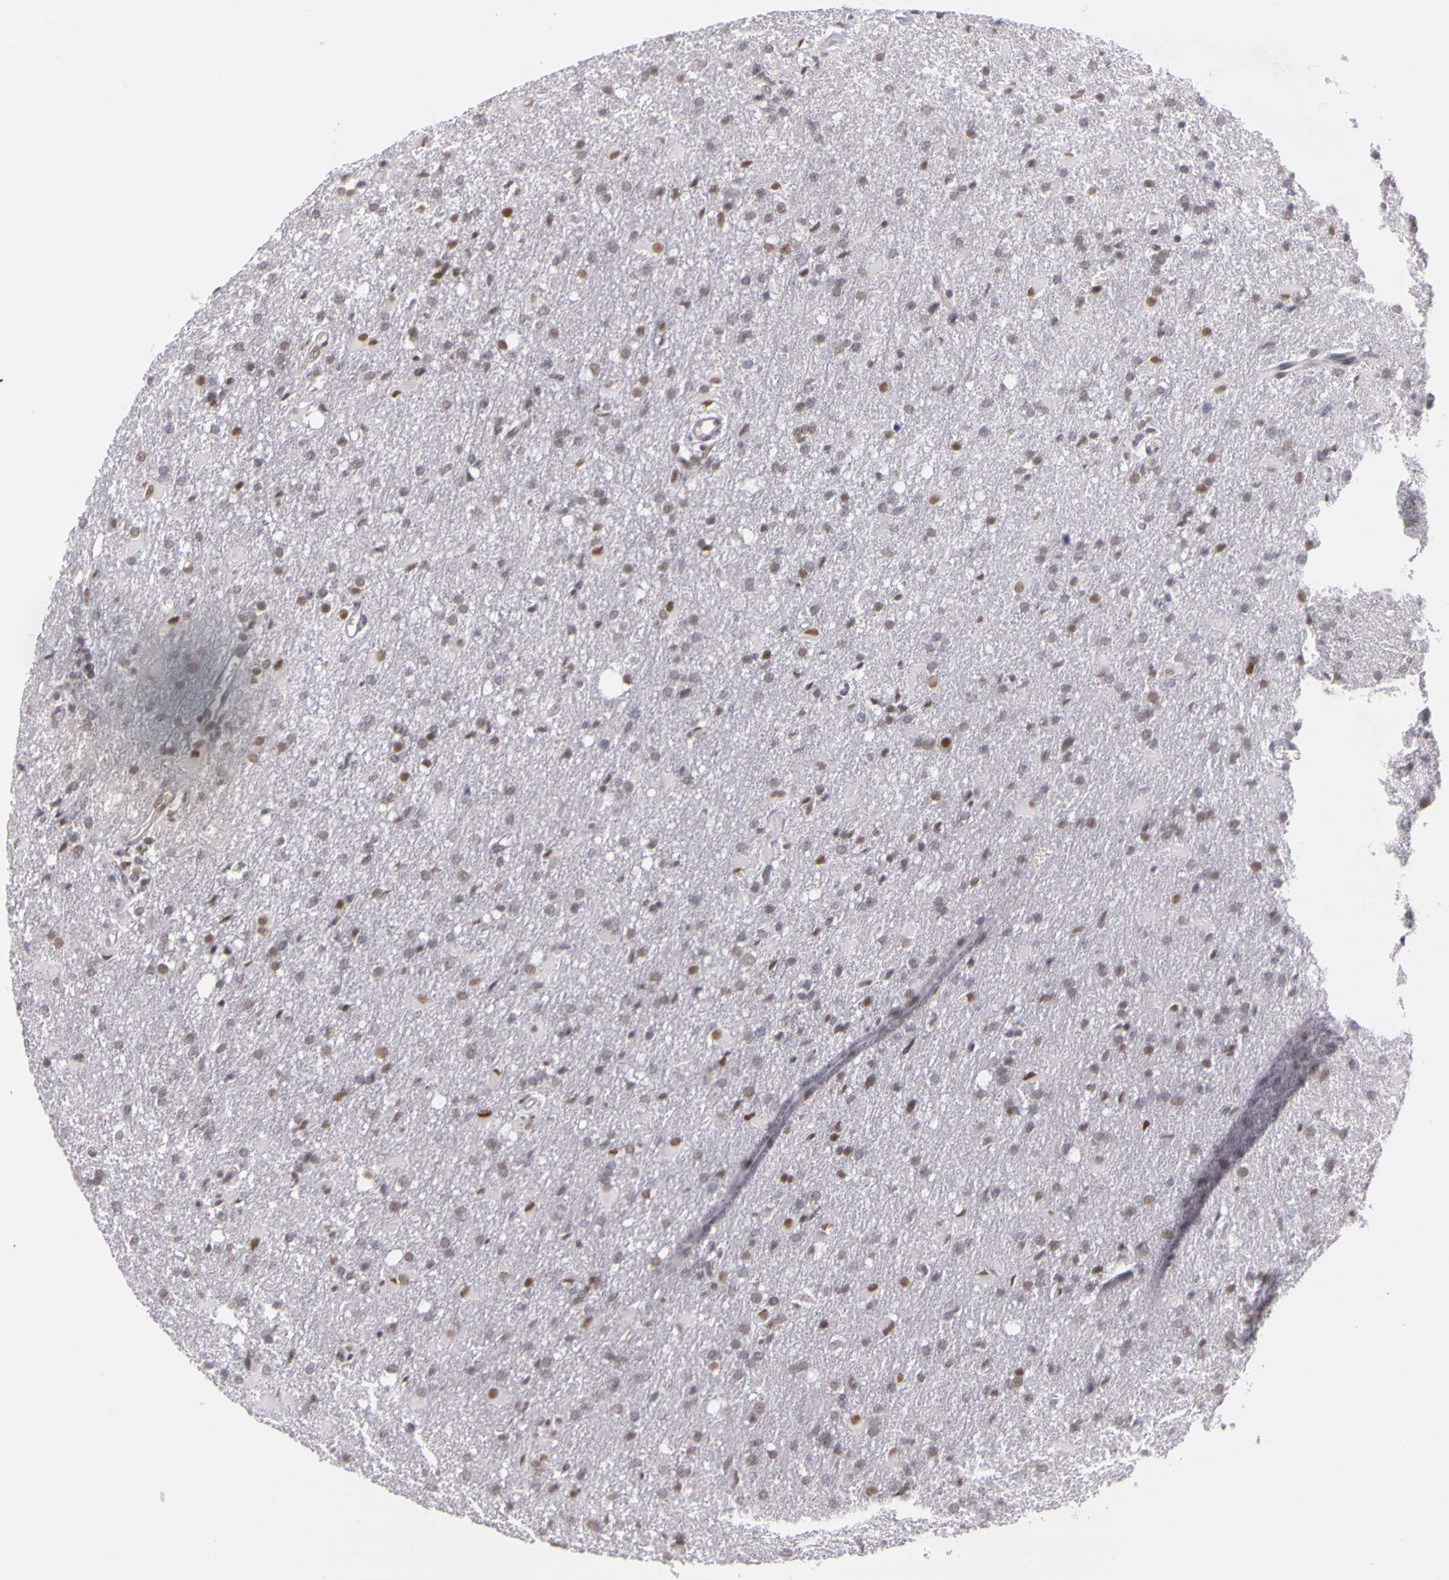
{"staining": {"intensity": "weak", "quantity": "25%-75%", "location": "nuclear"}, "tissue": "glioma", "cell_type": "Tumor cells", "image_type": "cancer", "snomed": [{"axis": "morphology", "description": "Glioma, malignant, High grade"}, {"axis": "topography", "description": "Brain"}], "caption": "Immunohistochemical staining of malignant glioma (high-grade) demonstrates low levels of weak nuclear positivity in approximately 25%-75% of tumor cells.", "gene": "WDR13", "patient": {"sex": "male", "age": 68}}